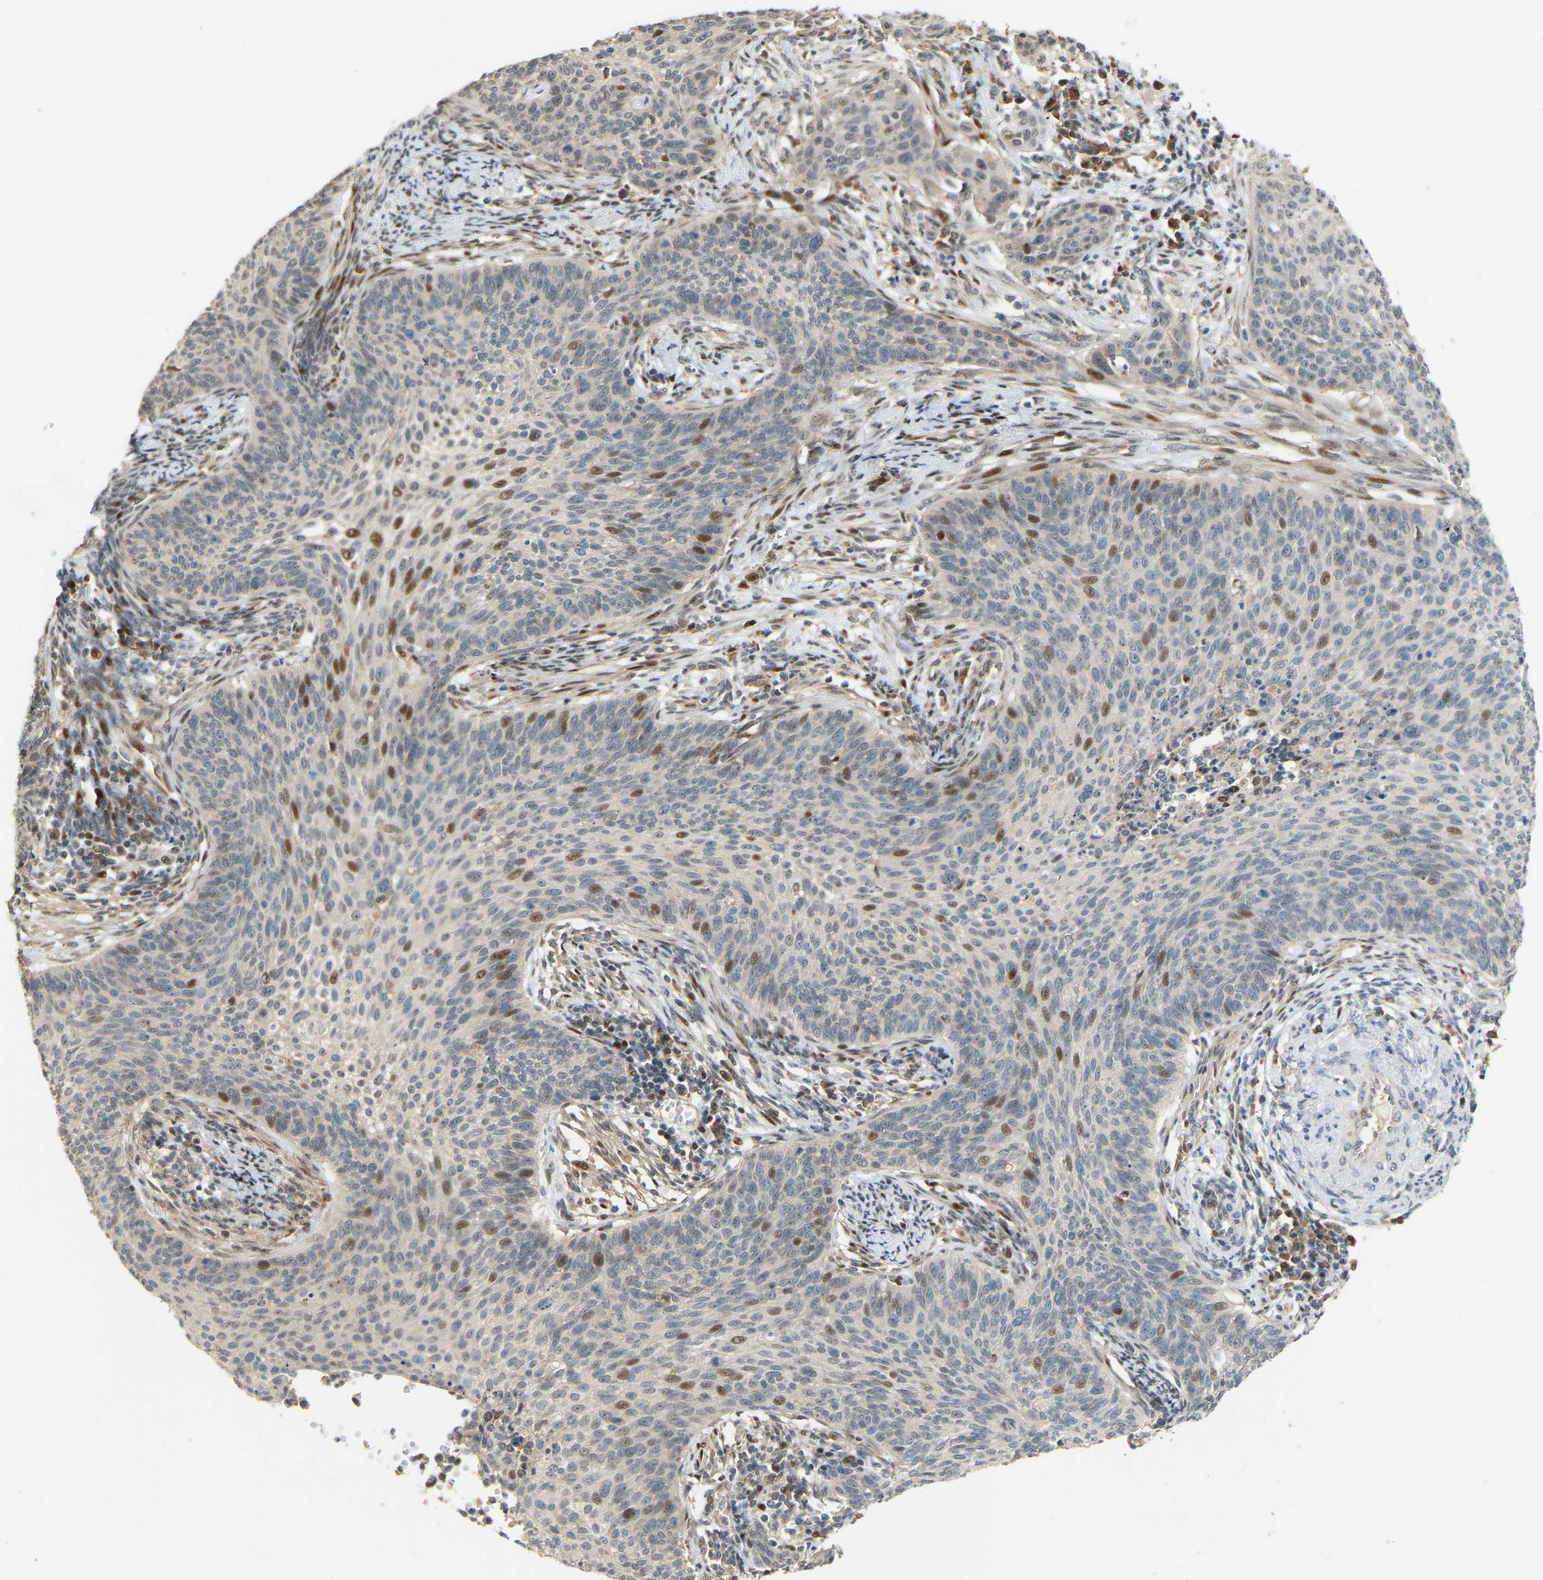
{"staining": {"intensity": "moderate", "quantity": "<25%", "location": "nuclear"}, "tissue": "cervical cancer", "cell_type": "Tumor cells", "image_type": "cancer", "snomed": [{"axis": "morphology", "description": "Squamous cell carcinoma, NOS"}, {"axis": "topography", "description": "Cervix"}], "caption": "Squamous cell carcinoma (cervical) was stained to show a protein in brown. There is low levels of moderate nuclear staining in about <25% of tumor cells.", "gene": "PTPN4", "patient": {"sex": "female", "age": 70}}